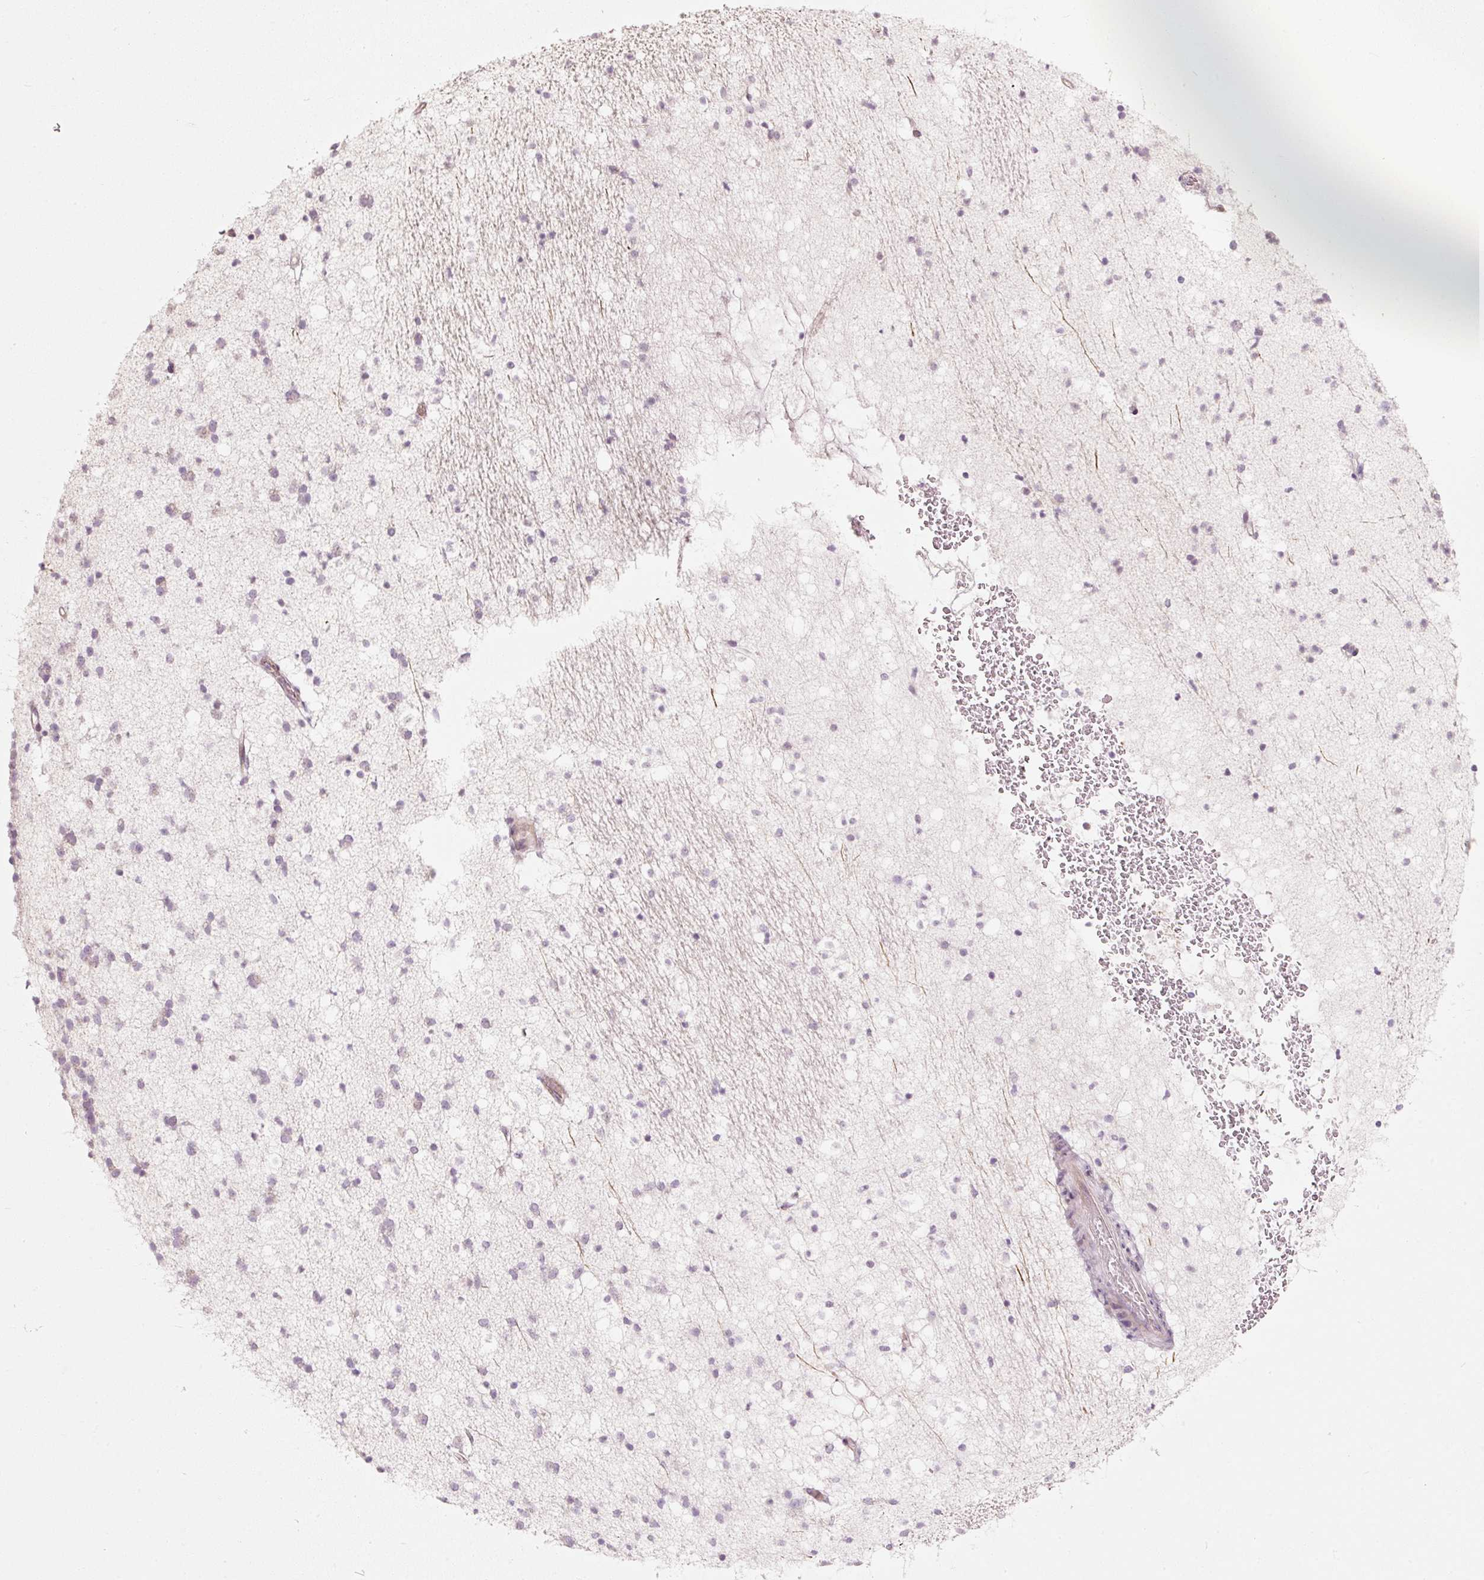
{"staining": {"intensity": "negative", "quantity": "none", "location": "none"}, "tissue": "caudate", "cell_type": "Glial cells", "image_type": "normal", "snomed": [{"axis": "morphology", "description": "Normal tissue, NOS"}, {"axis": "topography", "description": "Lateral ventricle wall"}], "caption": "Immunohistochemical staining of unremarkable caudate exhibits no significant positivity in glial cells. (DAB (3,3'-diaminobenzidine) immunohistochemistry, high magnification).", "gene": "SLC20A1", "patient": {"sex": "male", "age": 37}}